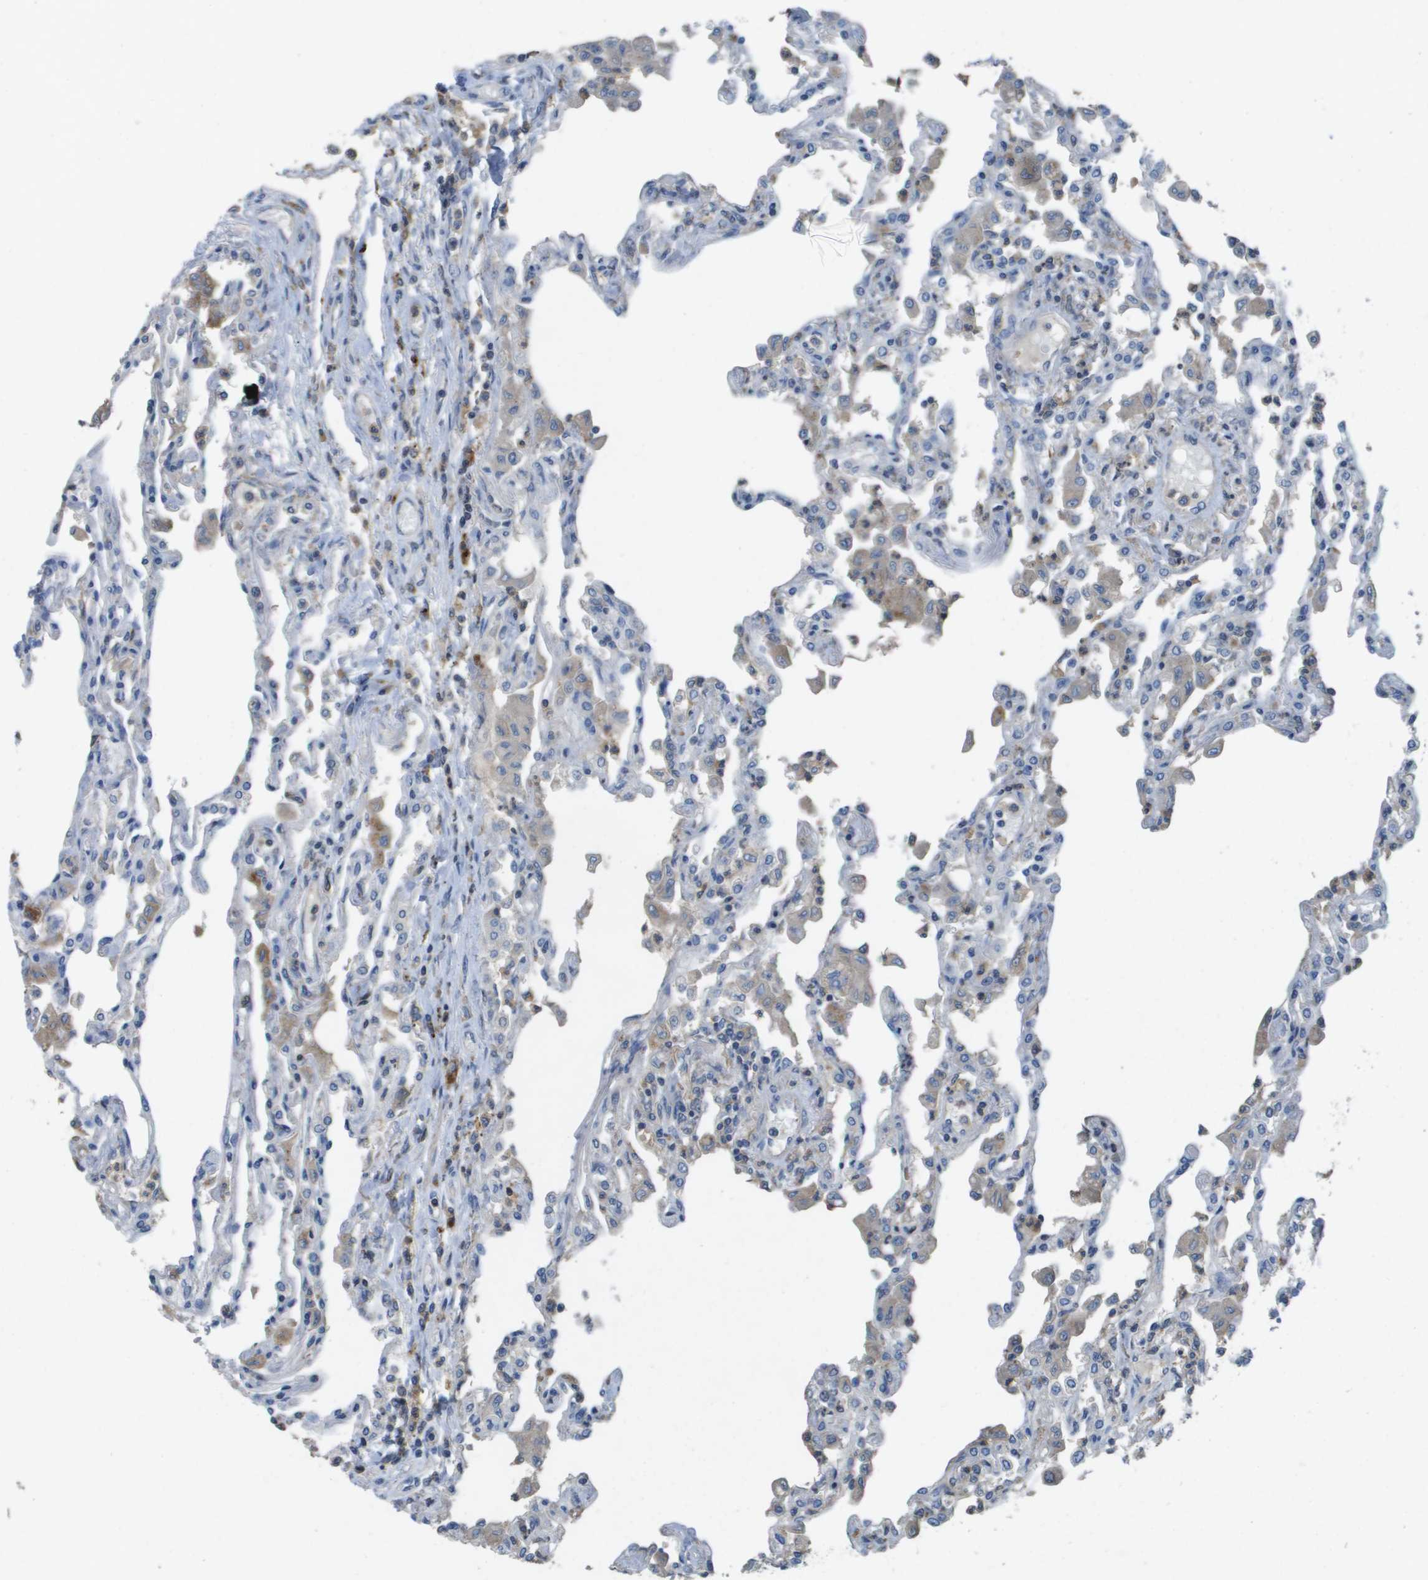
{"staining": {"intensity": "negative", "quantity": "none", "location": "none"}, "tissue": "lung", "cell_type": "Alveolar cells", "image_type": "normal", "snomed": [{"axis": "morphology", "description": "Normal tissue, NOS"}, {"axis": "topography", "description": "Bronchus"}, {"axis": "topography", "description": "Lung"}], "caption": "A micrograph of lung stained for a protein demonstrates no brown staining in alveolar cells.", "gene": "CLCA4", "patient": {"sex": "female", "age": 49}}